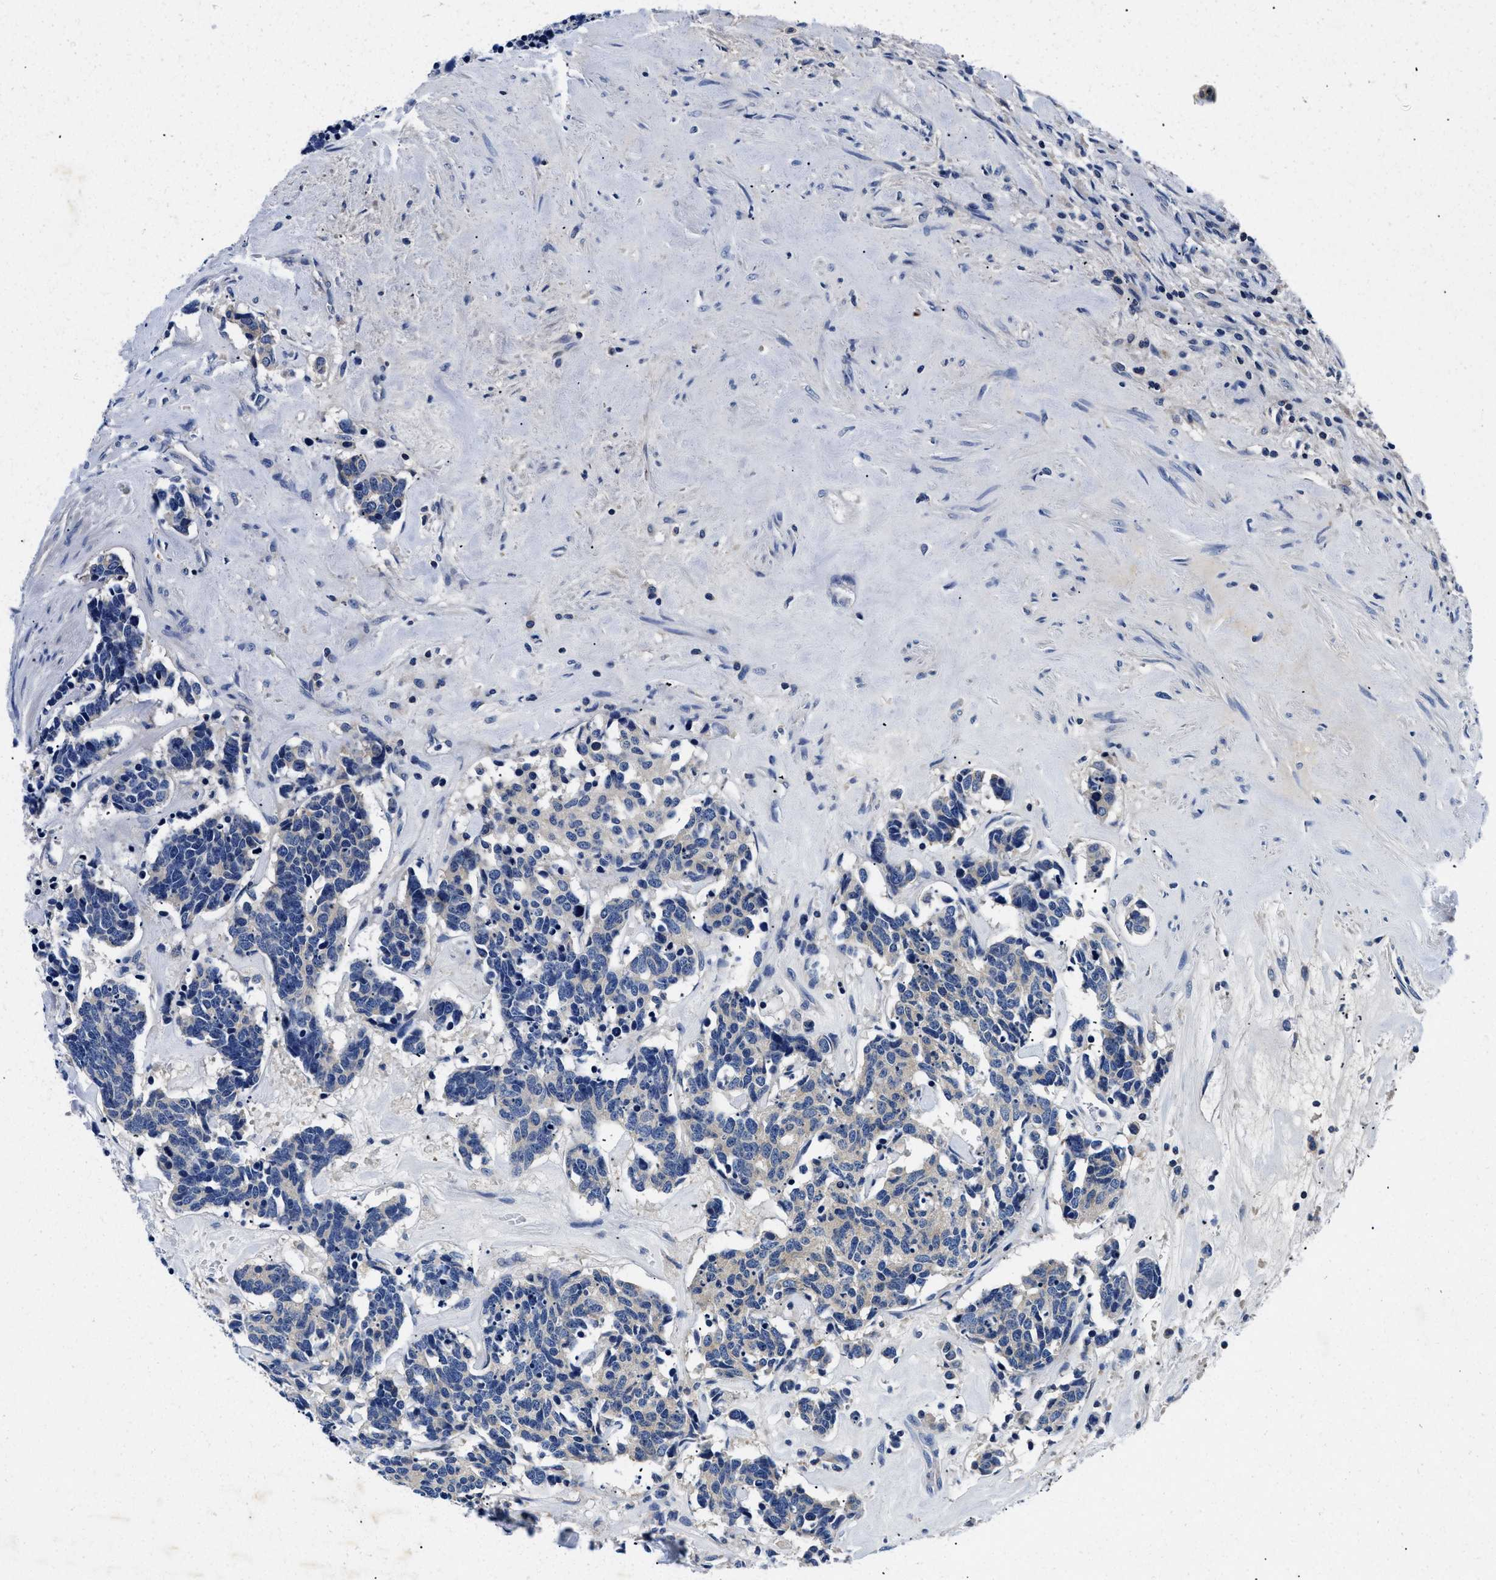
{"staining": {"intensity": "negative", "quantity": "none", "location": "none"}, "tissue": "carcinoid", "cell_type": "Tumor cells", "image_type": "cancer", "snomed": [{"axis": "morphology", "description": "Carcinoma, NOS"}, {"axis": "morphology", "description": "Carcinoid, malignant, NOS"}, {"axis": "topography", "description": "Urinary bladder"}], "caption": "DAB immunohistochemical staining of human carcinoid exhibits no significant expression in tumor cells. (Brightfield microscopy of DAB (3,3'-diaminobenzidine) immunohistochemistry at high magnification).", "gene": "MEA1", "patient": {"sex": "male", "age": 57}}